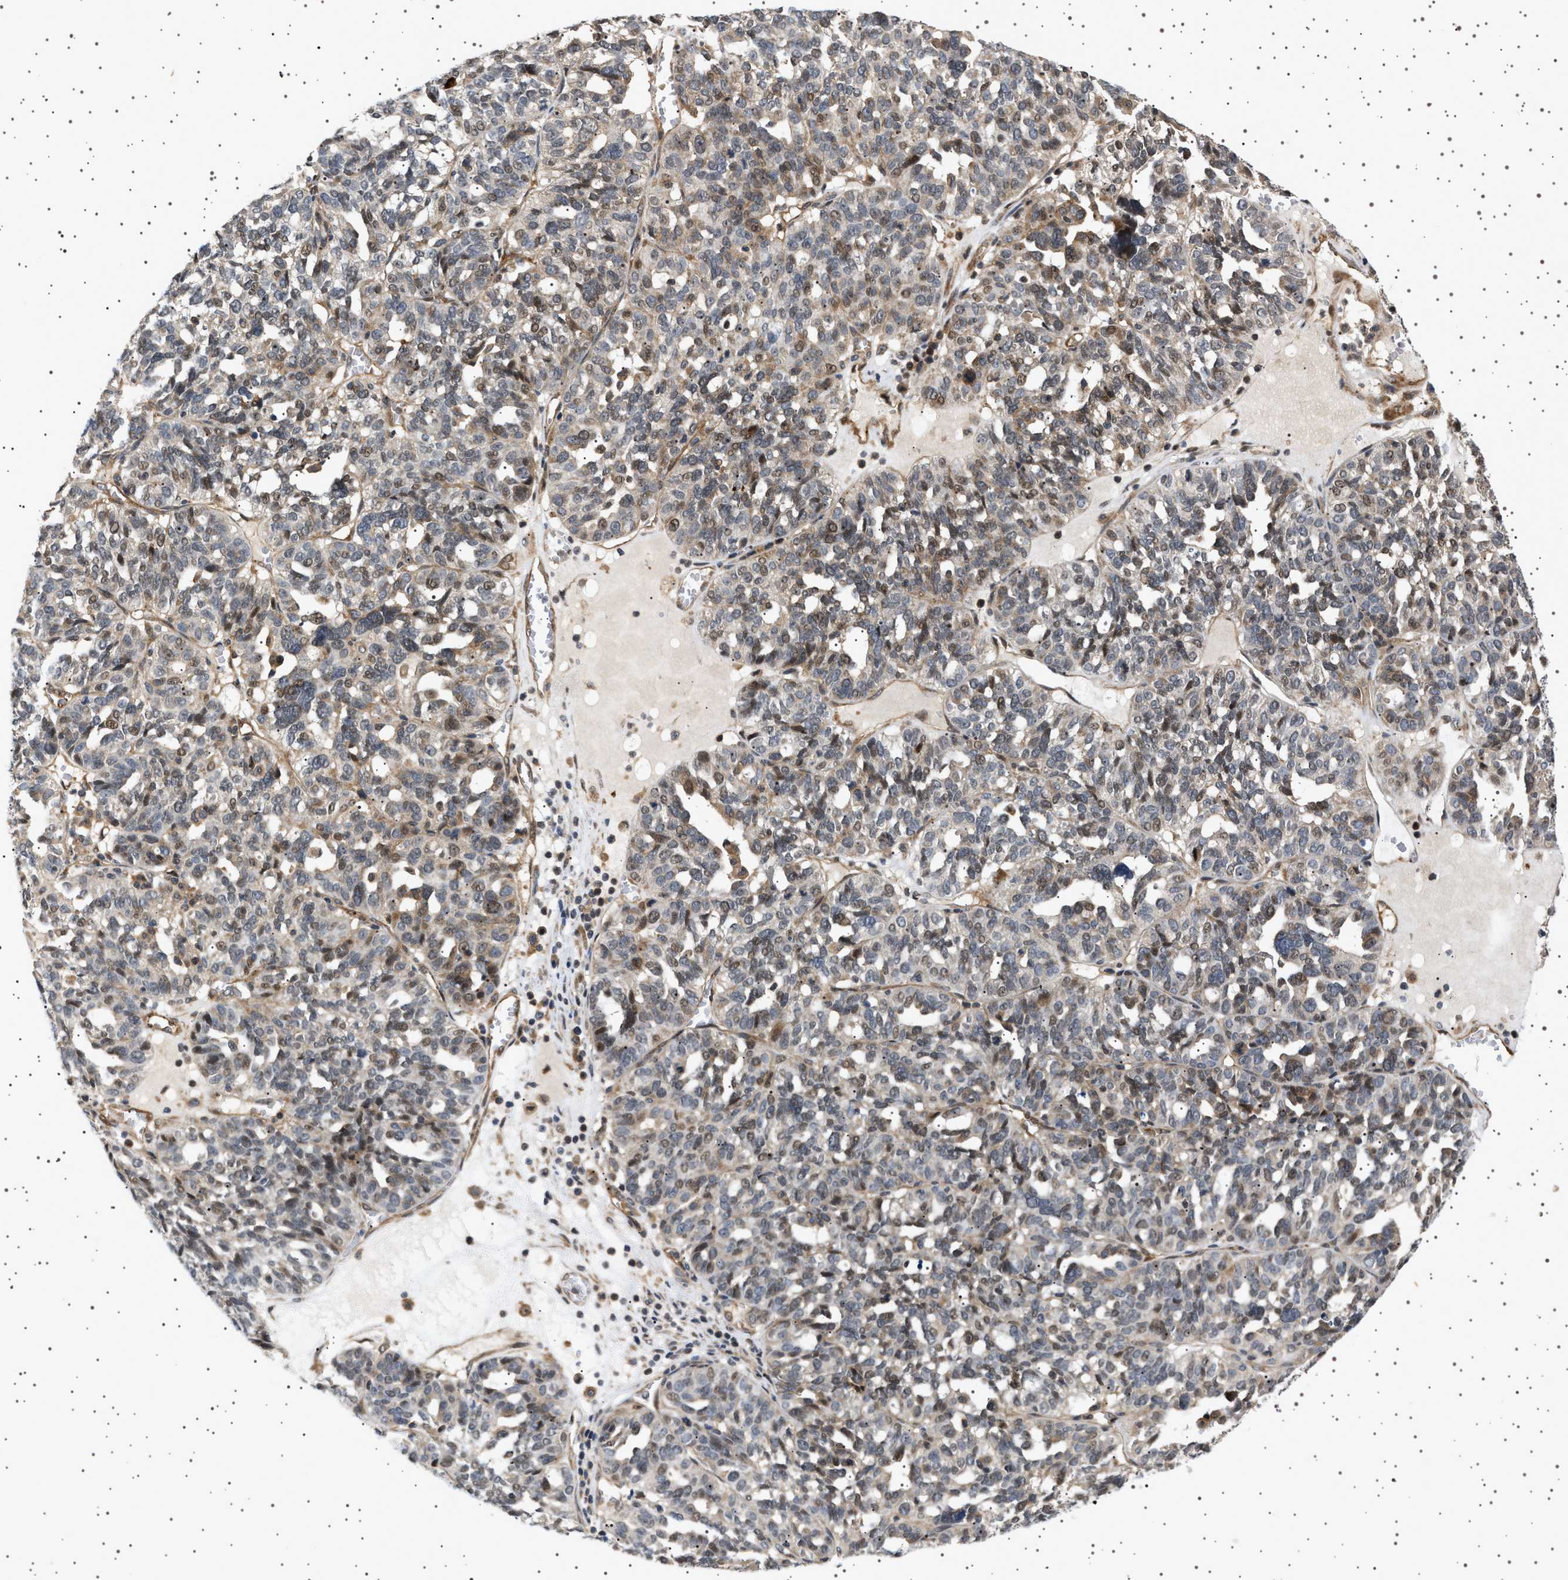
{"staining": {"intensity": "weak", "quantity": "25%-75%", "location": "nuclear"}, "tissue": "ovarian cancer", "cell_type": "Tumor cells", "image_type": "cancer", "snomed": [{"axis": "morphology", "description": "Cystadenocarcinoma, serous, NOS"}, {"axis": "topography", "description": "Ovary"}], "caption": "Protein staining demonstrates weak nuclear expression in about 25%-75% of tumor cells in ovarian cancer (serous cystadenocarcinoma). The staining was performed using DAB to visualize the protein expression in brown, while the nuclei were stained in blue with hematoxylin (Magnification: 20x).", "gene": "BAG3", "patient": {"sex": "female", "age": 59}}